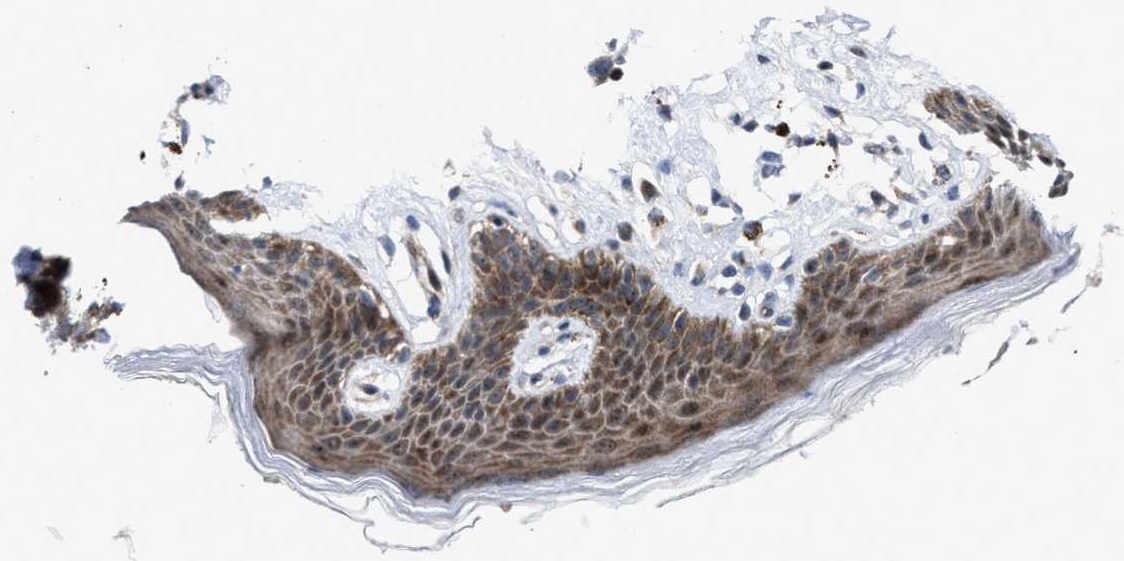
{"staining": {"intensity": "moderate", "quantity": ">75%", "location": "cytoplasmic/membranous,nuclear"}, "tissue": "skin", "cell_type": "Epidermal cells", "image_type": "normal", "snomed": [{"axis": "morphology", "description": "Normal tissue, NOS"}, {"axis": "topography", "description": "Vulva"}], "caption": "The image reveals a brown stain indicating the presence of a protein in the cytoplasmic/membranous,nuclear of epidermal cells in skin.", "gene": "HAUS6", "patient": {"sex": "female", "age": 66}}